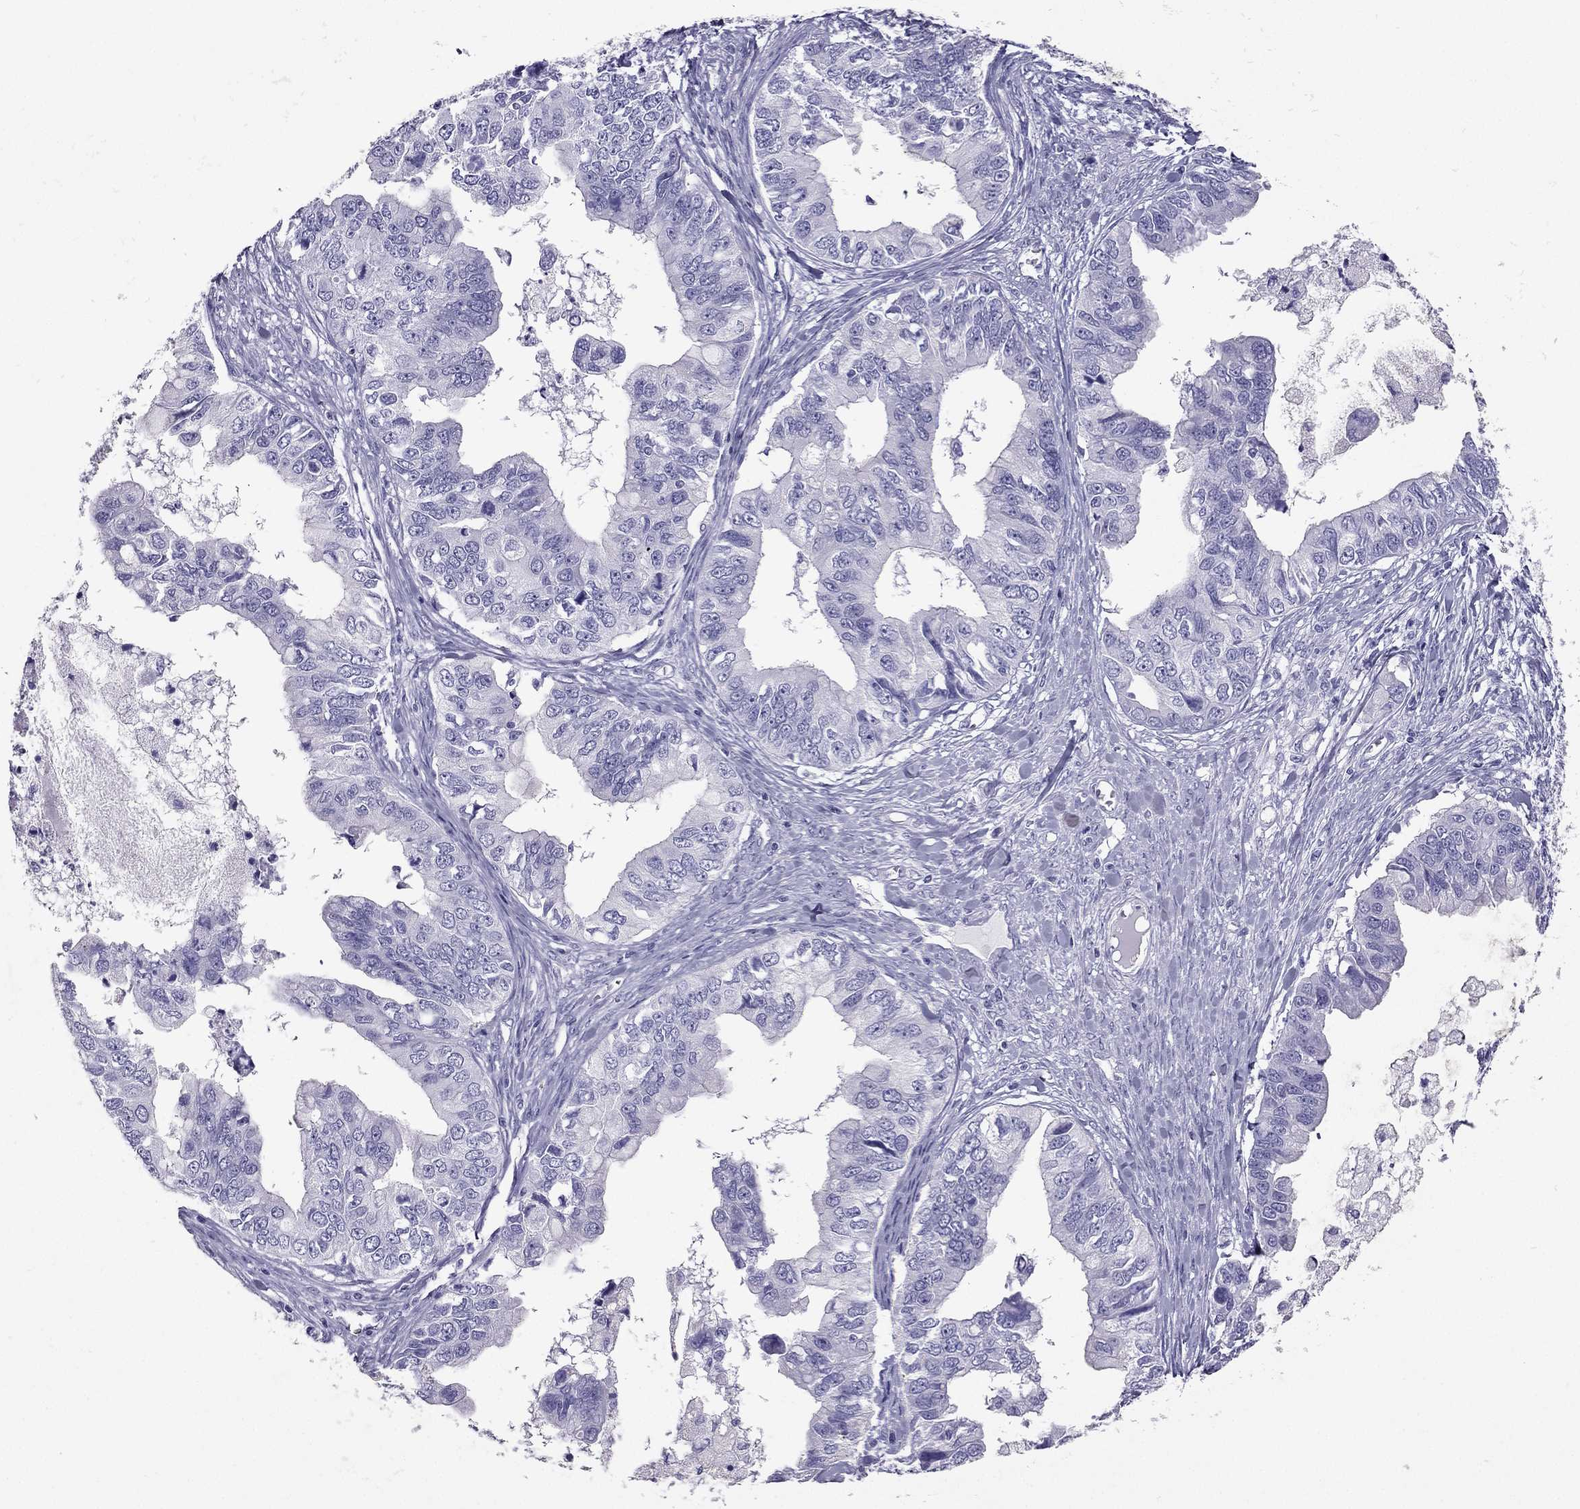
{"staining": {"intensity": "negative", "quantity": "none", "location": "none"}, "tissue": "ovarian cancer", "cell_type": "Tumor cells", "image_type": "cancer", "snomed": [{"axis": "morphology", "description": "Cystadenocarcinoma, mucinous, NOS"}, {"axis": "topography", "description": "Ovary"}], "caption": "Immunohistochemical staining of human ovarian cancer (mucinous cystadenocarcinoma) shows no significant positivity in tumor cells.", "gene": "PDE6A", "patient": {"sex": "female", "age": 76}}